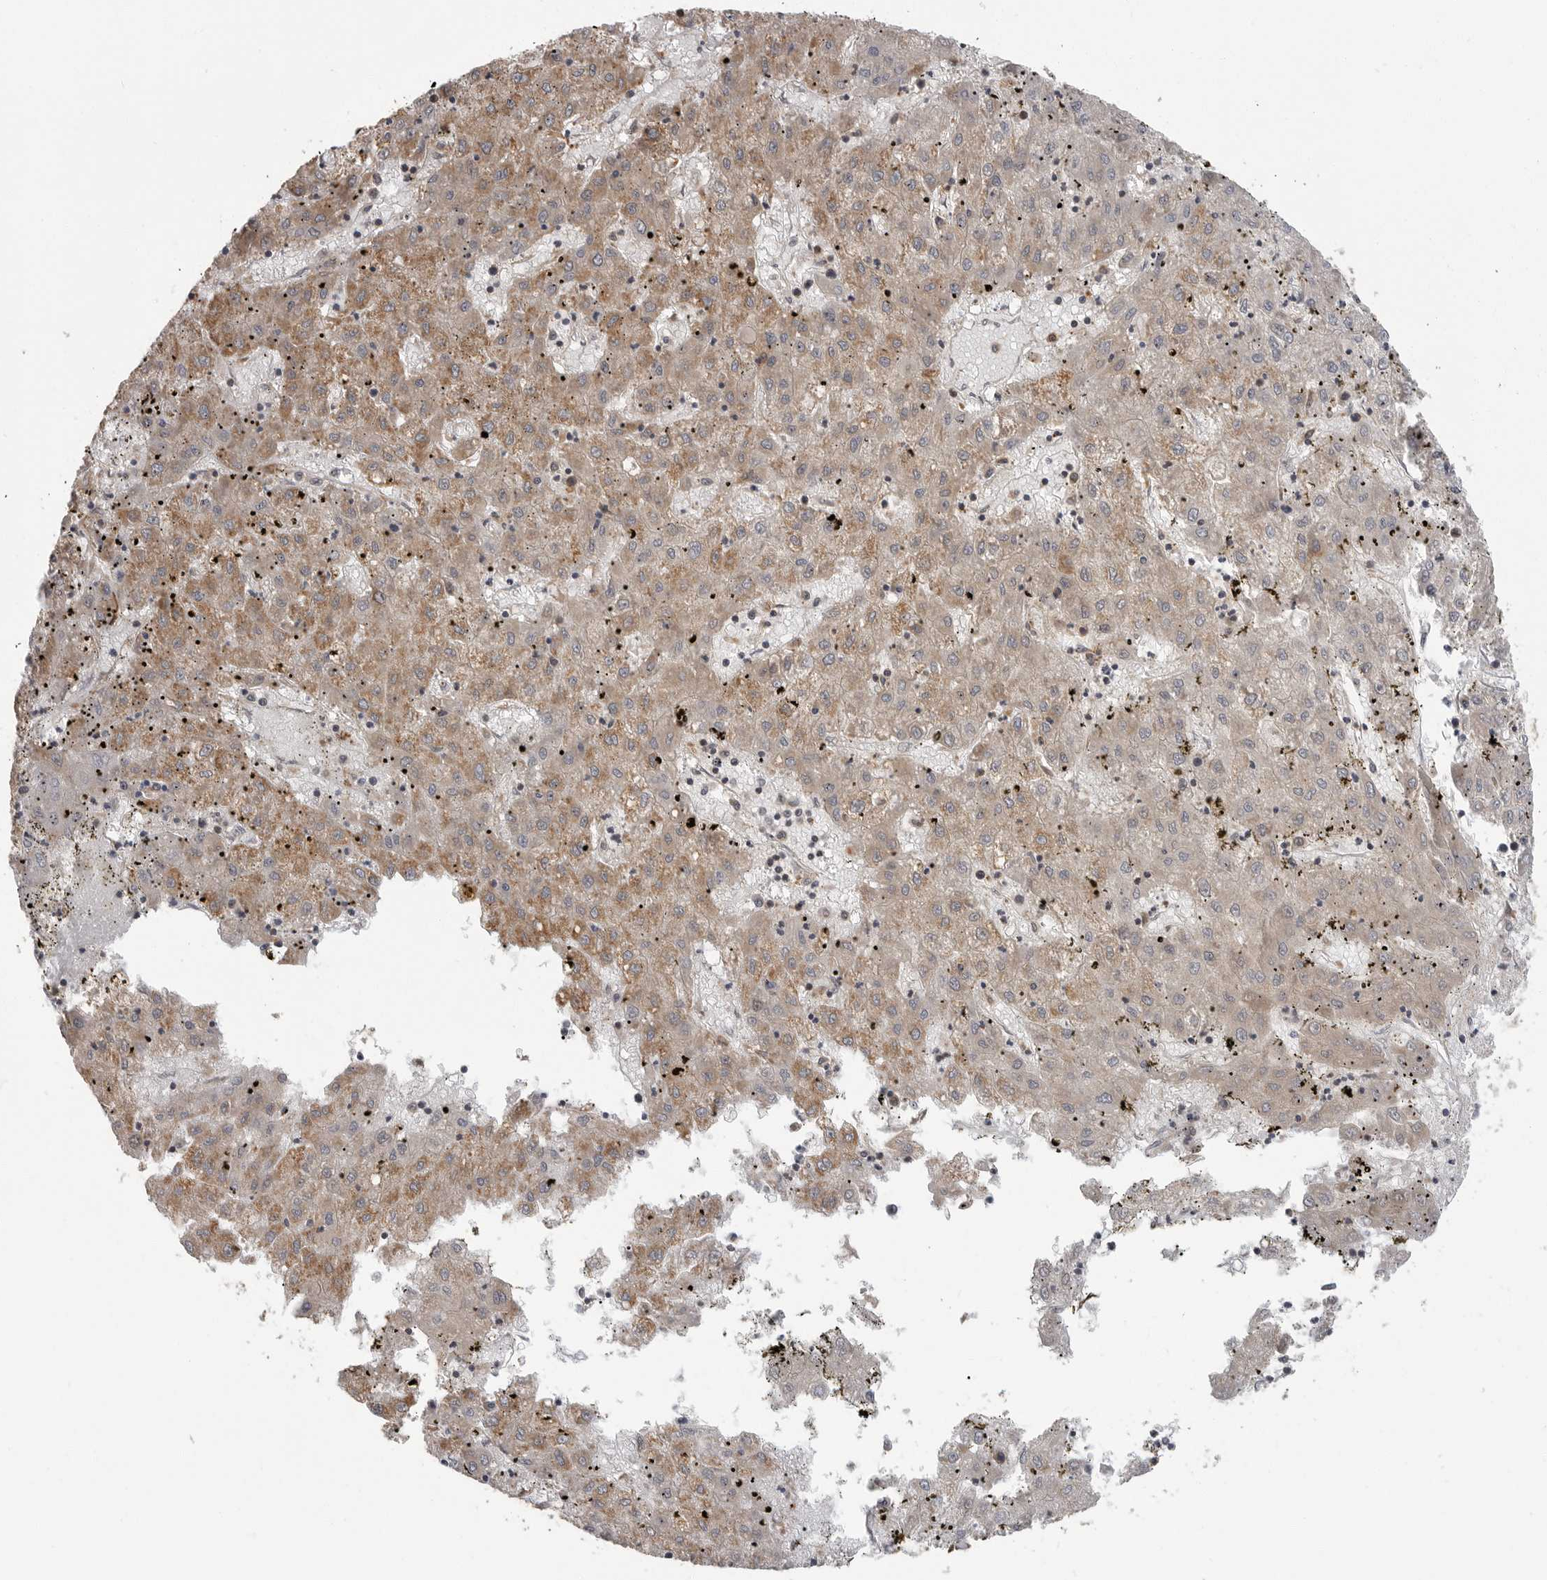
{"staining": {"intensity": "moderate", "quantity": "25%-75%", "location": "cytoplasmic/membranous"}, "tissue": "liver cancer", "cell_type": "Tumor cells", "image_type": "cancer", "snomed": [{"axis": "morphology", "description": "Carcinoma, Hepatocellular, NOS"}, {"axis": "topography", "description": "Liver"}], "caption": "Immunohistochemical staining of liver cancer exhibits medium levels of moderate cytoplasmic/membranous expression in about 25%-75% of tumor cells.", "gene": "ERN1", "patient": {"sex": "male", "age": 72}}